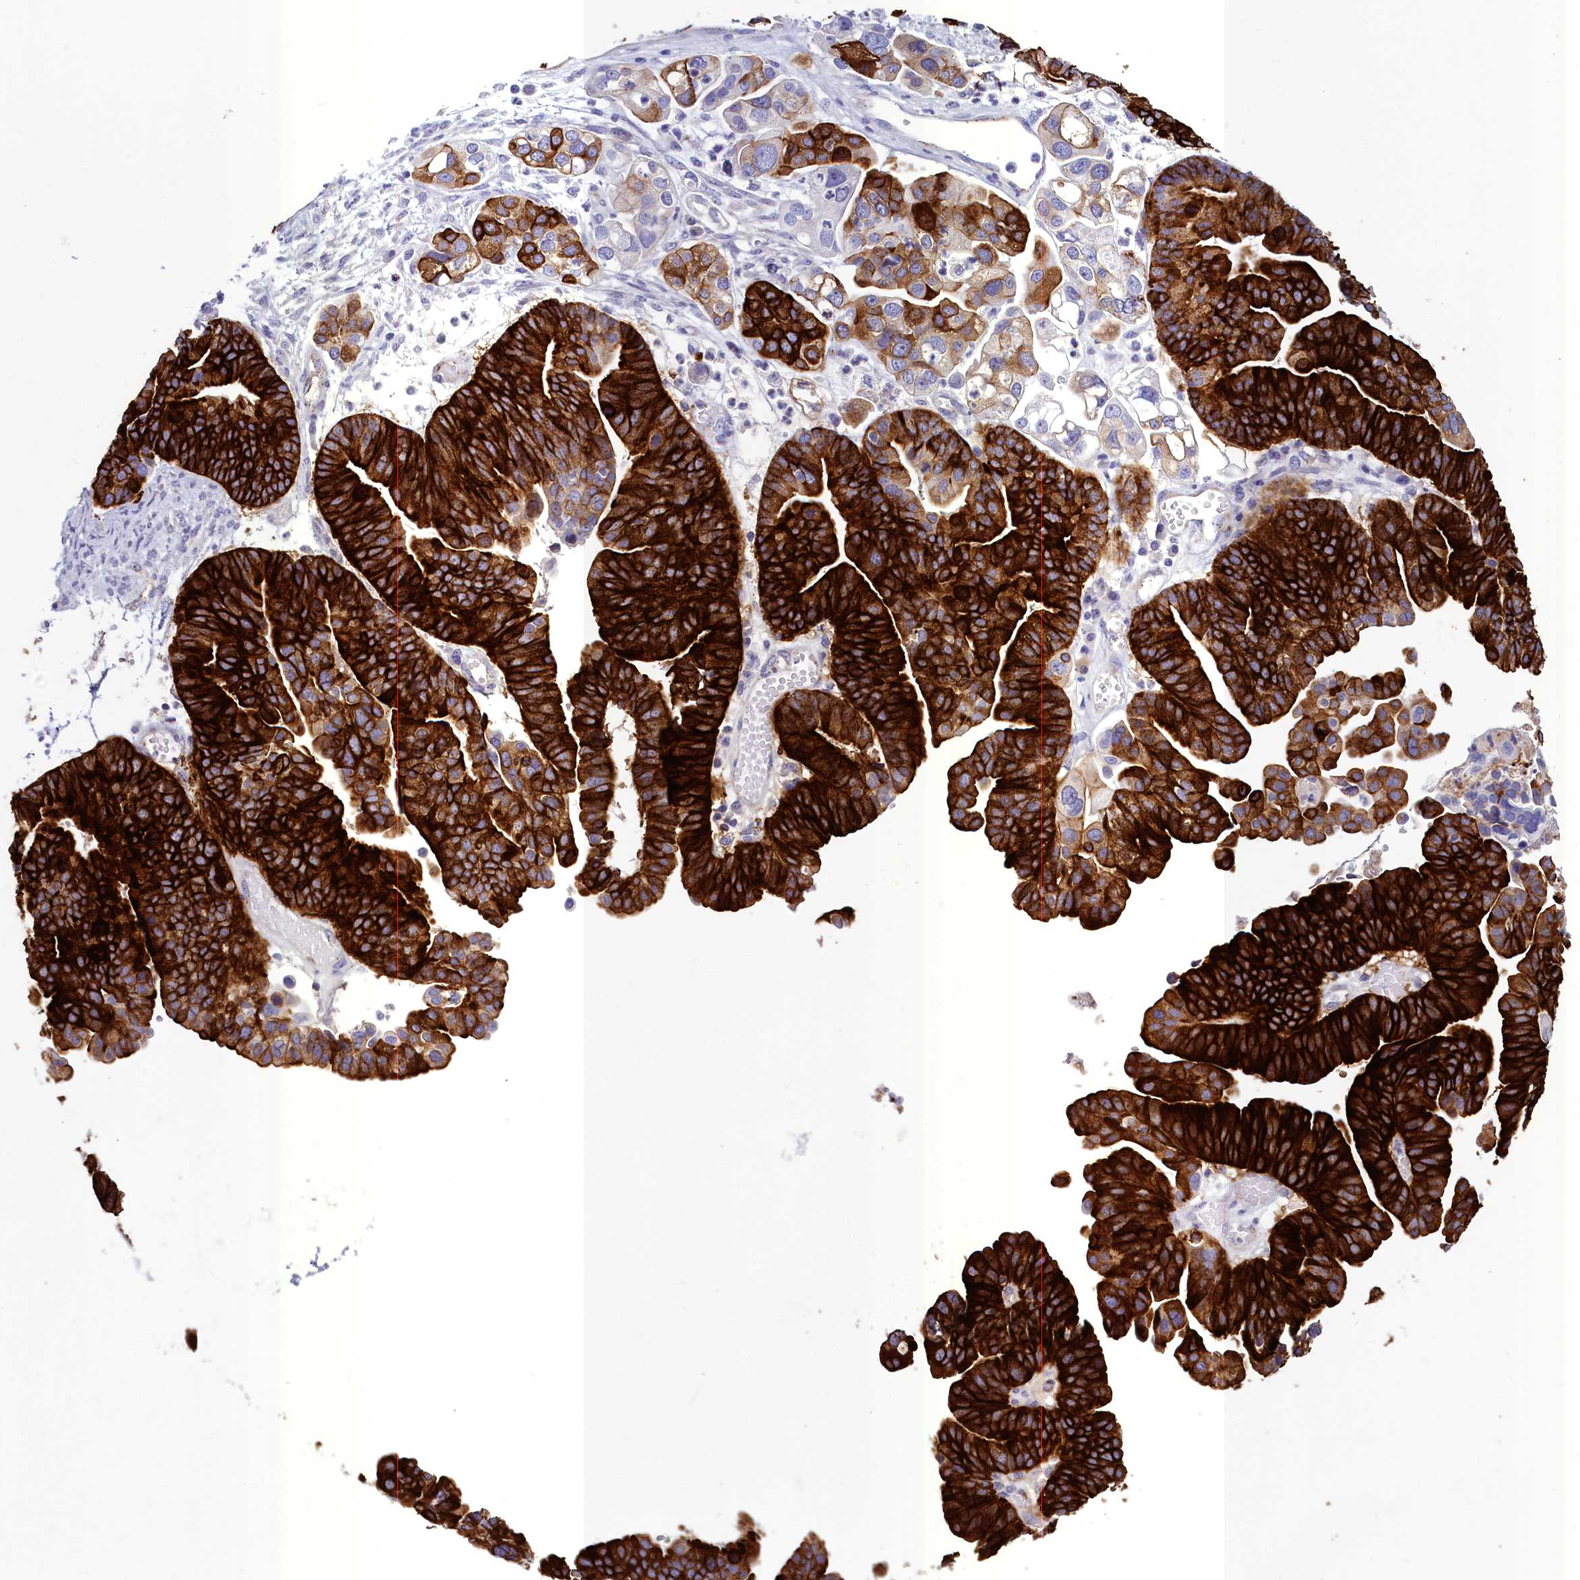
{"staining": {"intensity": "strong", "quantity": ">75%", "location": "cytoplasmic/membranous"}, "tissue": "ovarian cancer", "cell_type": "Tumor cells", "image_type": "cancer", "snomed": [{"axis": "morphology", "description": "Cystadenocarcinoma, serous, NOS"}, {"axis": "topography", "description": "Ovary"}], "caption": "Human serous cystadenocarcinoma (ovarian) stained with a protein marker demonstrates strong staining in tumor cells.", "gene": "INSC", "patient": {"sex": "female", "age": 56}}